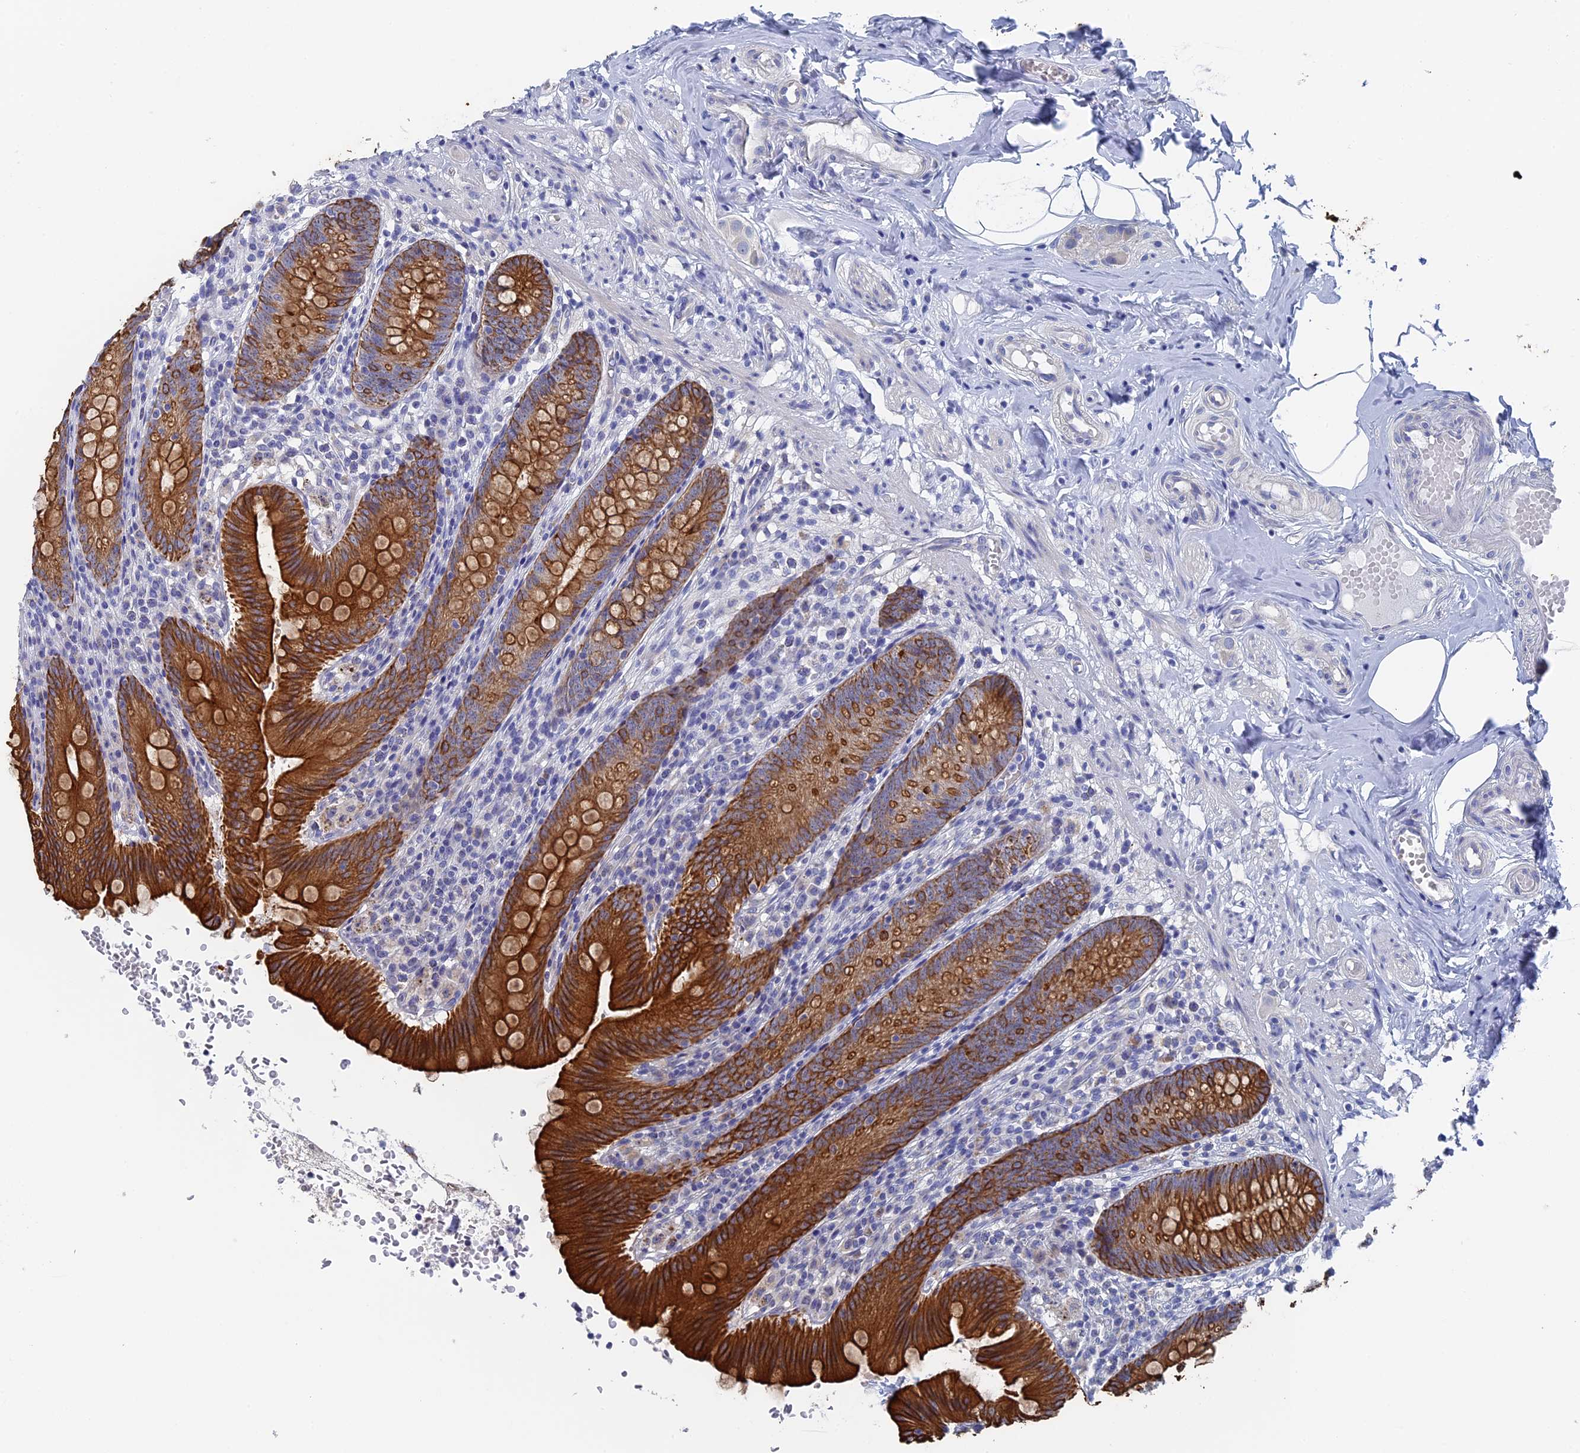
{"staining": {"intensity": "strong", "quantity": ">75%", "location": "cytoplasmic/membranous"}, "tissue": "appendix", "cell_type": "Glandular cells", "image_type": "normal", "snomed": [{"axis": "morphology", "description": "Normal tissue, NOS"}, {"axis": "topography", "description": "Appendix"}], "caption": "A photomicrograph of human appendix stained for a protein exhibits strong cytoplasmic/membranous brown staining in glandular cells. The staining is performed using DAB brown chromogen to label protein expression. The nuclei are counter-stained blue using hematoxylin.", "gene": "SRFBP1", "patient": {"sex": "male", "age": 55}}